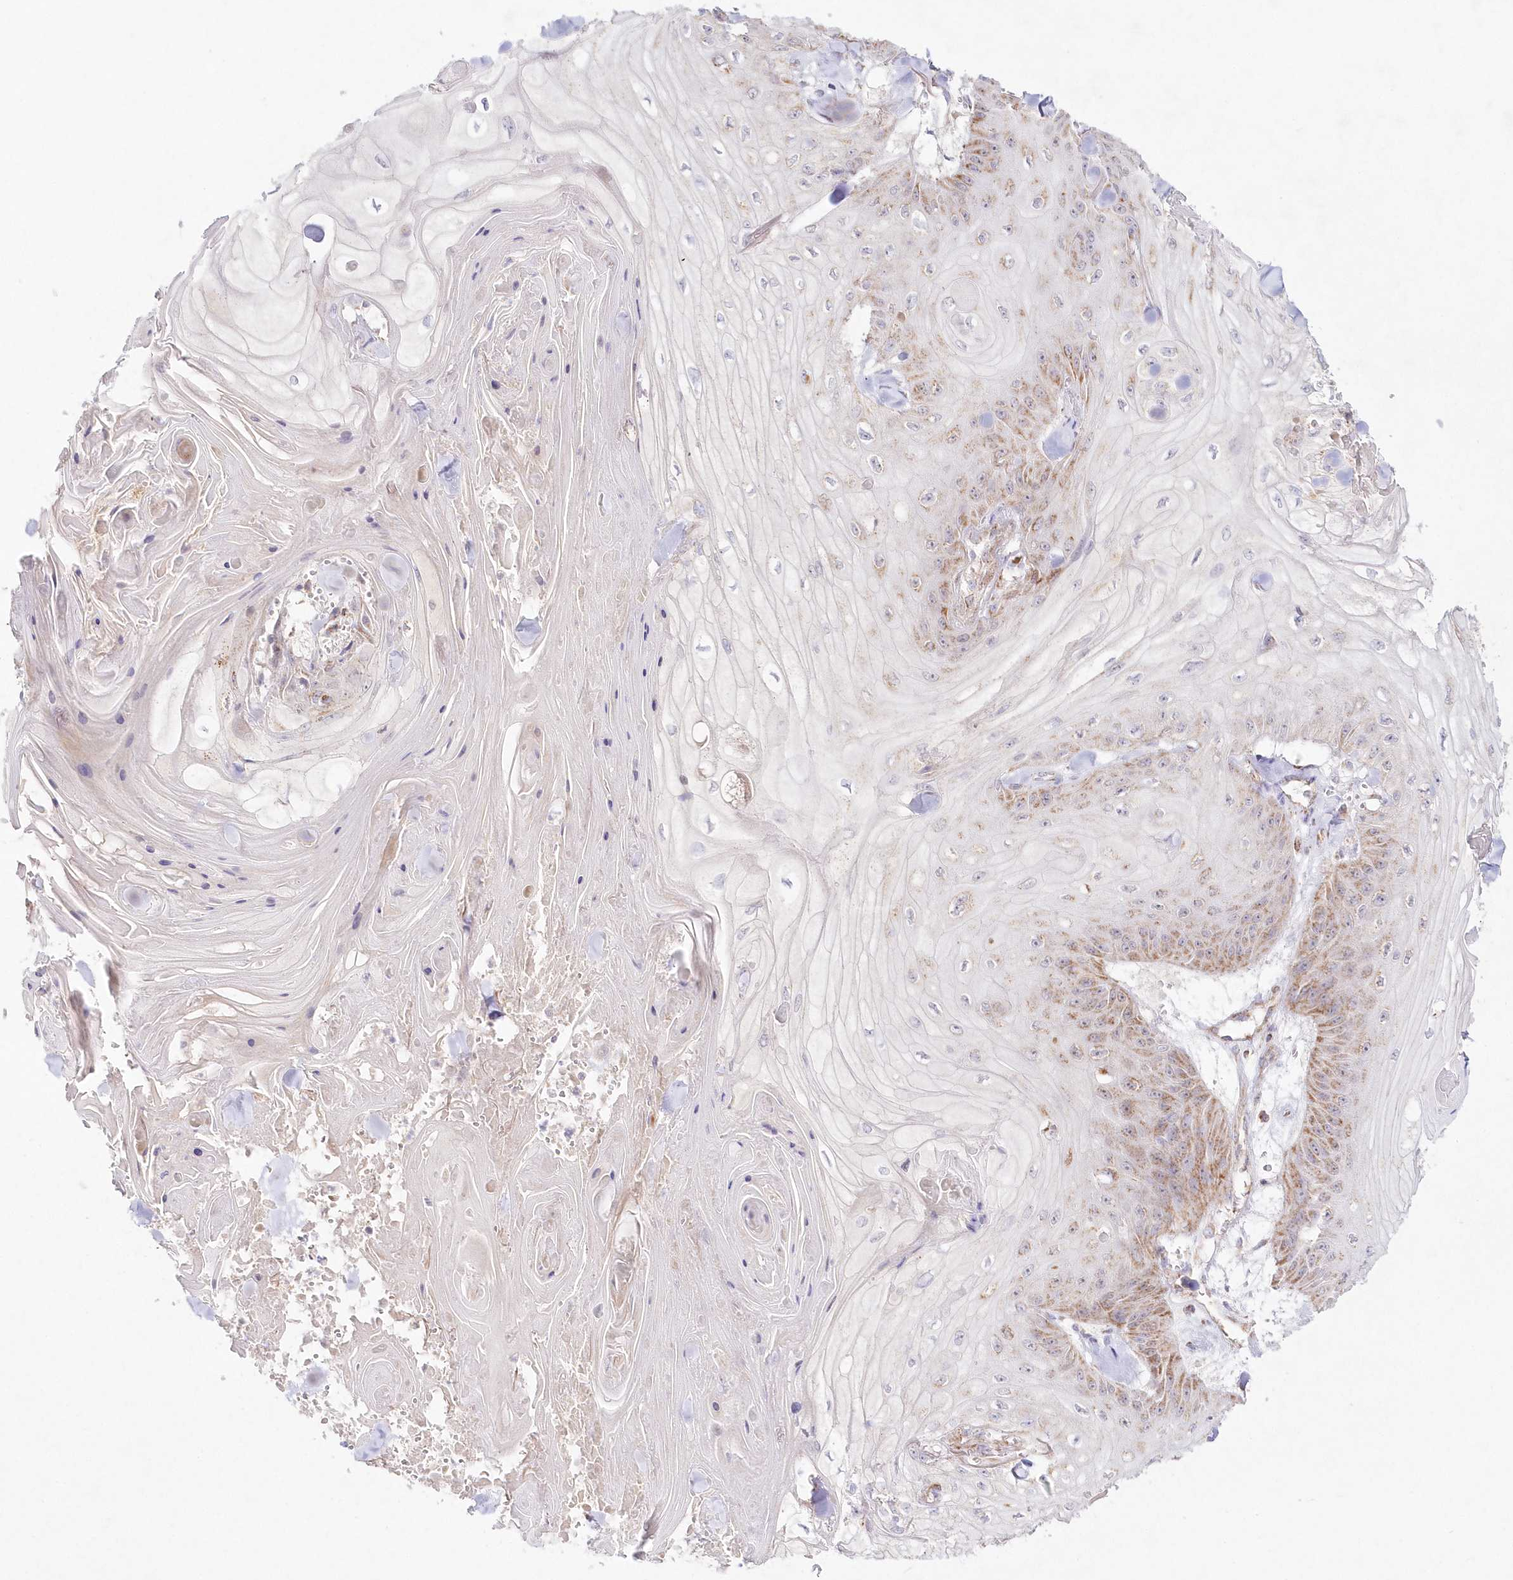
{"staining": {"intensity": "weak", "quantity": ">75%", "location": "cytoplasmic/membranous"}, "tissue": "skin cancer", "cell_type": "Tumor cells", "image_type": "cancer", "snomed": [{"axis": "morphology", "description": "Squamous cell carcinoma, NOS"}, {"axis": "topography", "description": "Skin"}], "caption": "DAB (3,3'-diaminobenzidine) immunohistochemical staining of squamous cell carcinoma (skin) shows weak cytoplasmic/membranous protein positivity in about >75% of tumor cells. Nuclei are stained in blue.", "gene": "DNA2", "patient": {"sex": "male", "age": 74}}